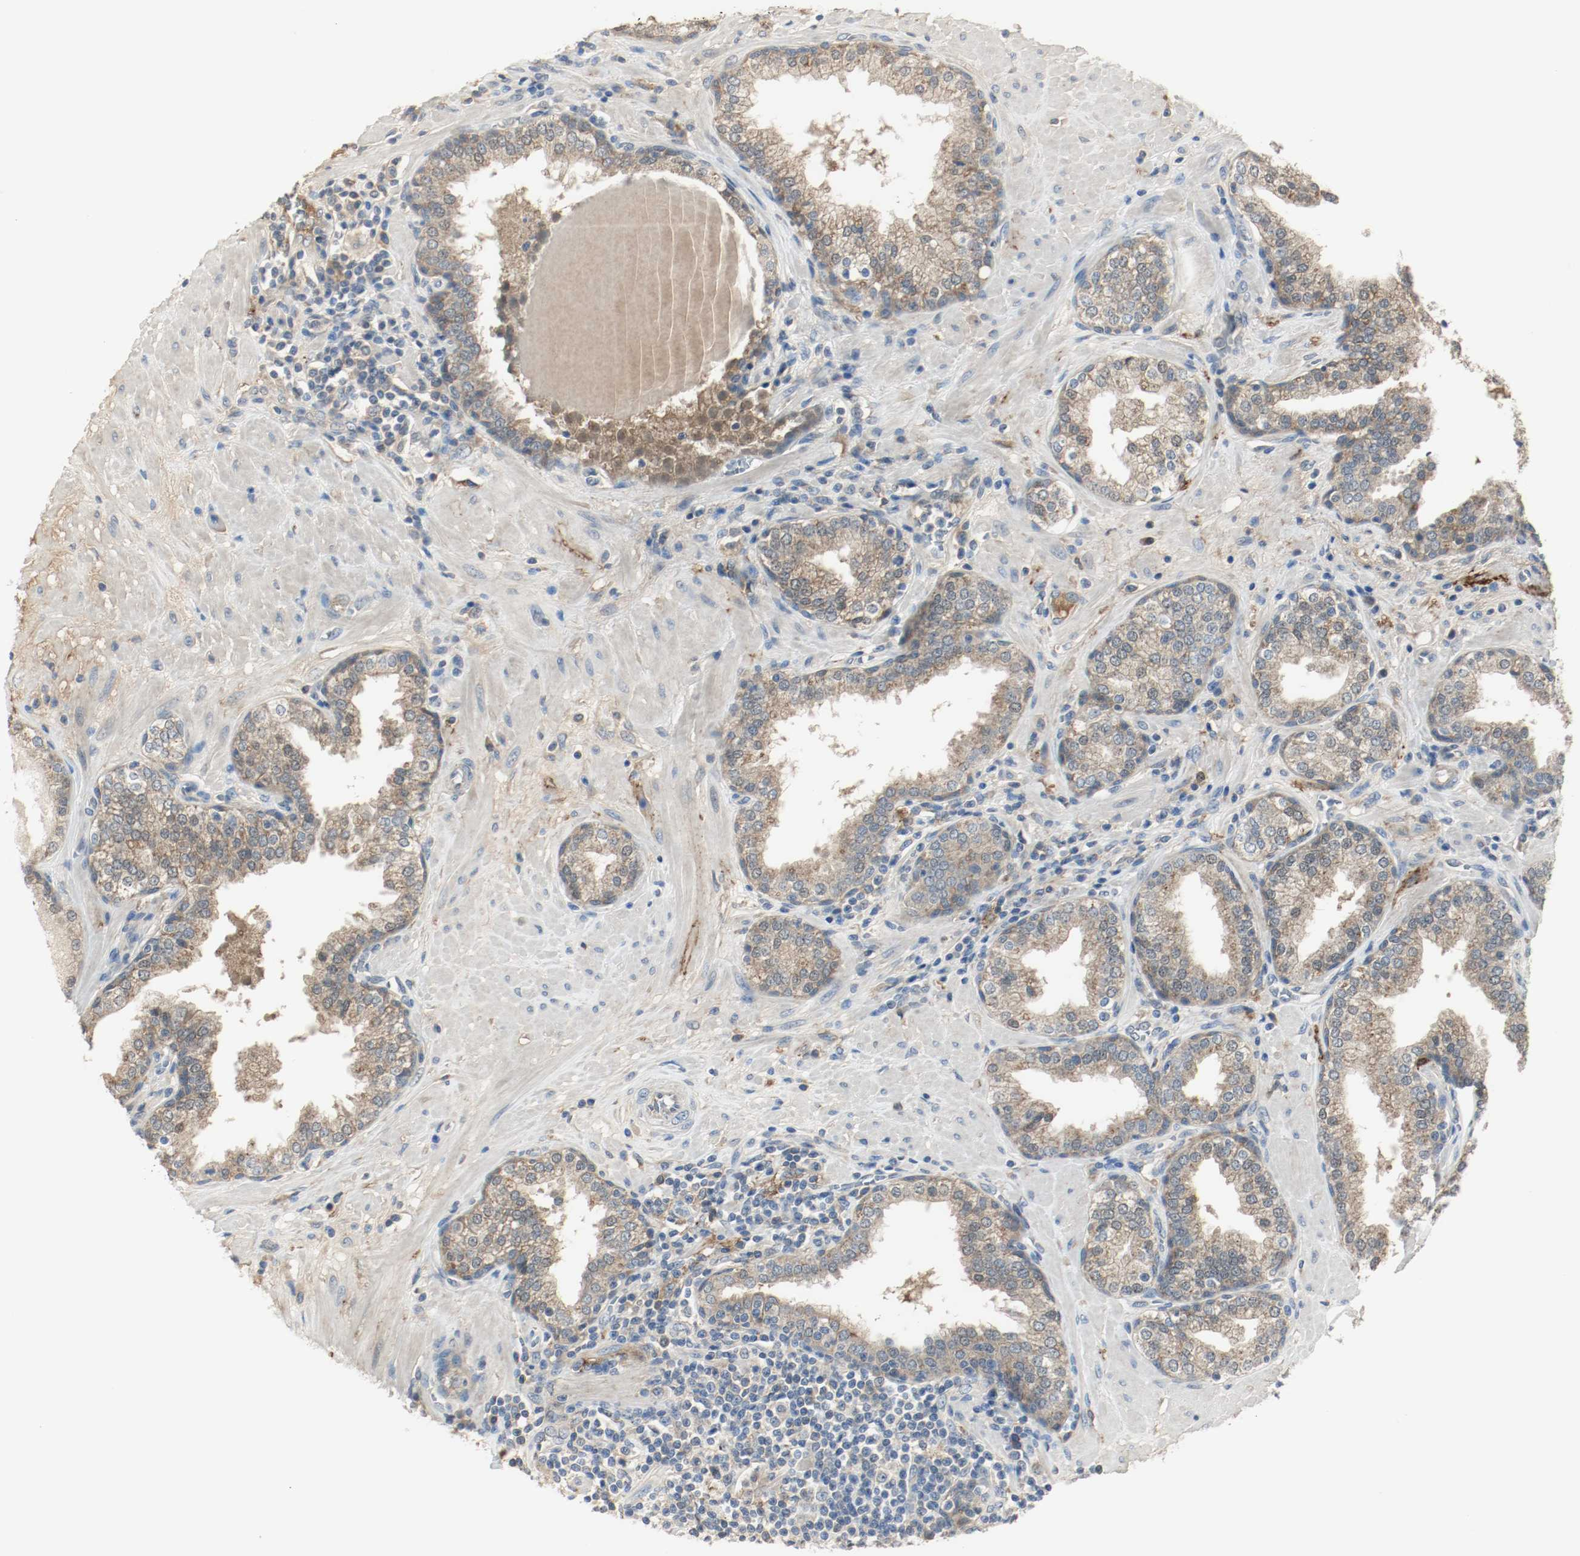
{"staining": {"intensity": "weak", "quantity": ">75%", "location": "cytoplasmic/membranous"}, "tissue": "prostate", "cell_type": "Glandular cells", "image_type": "normal", "snomed": [{"axis": "morphology", "description": "Normal tissue, NOS"}, {"axis": "topography", "description": "Prostate"}], "caption": "A histopathology image of human prostate stained for a protein reveals weak cytoplasmic/membranous brown staining in glandular cells. (brown staining indicates protein expression, while blue staining denotes nuclei).", "gene": "MELTF", "patient": {"sex": "male", "age": 51}}